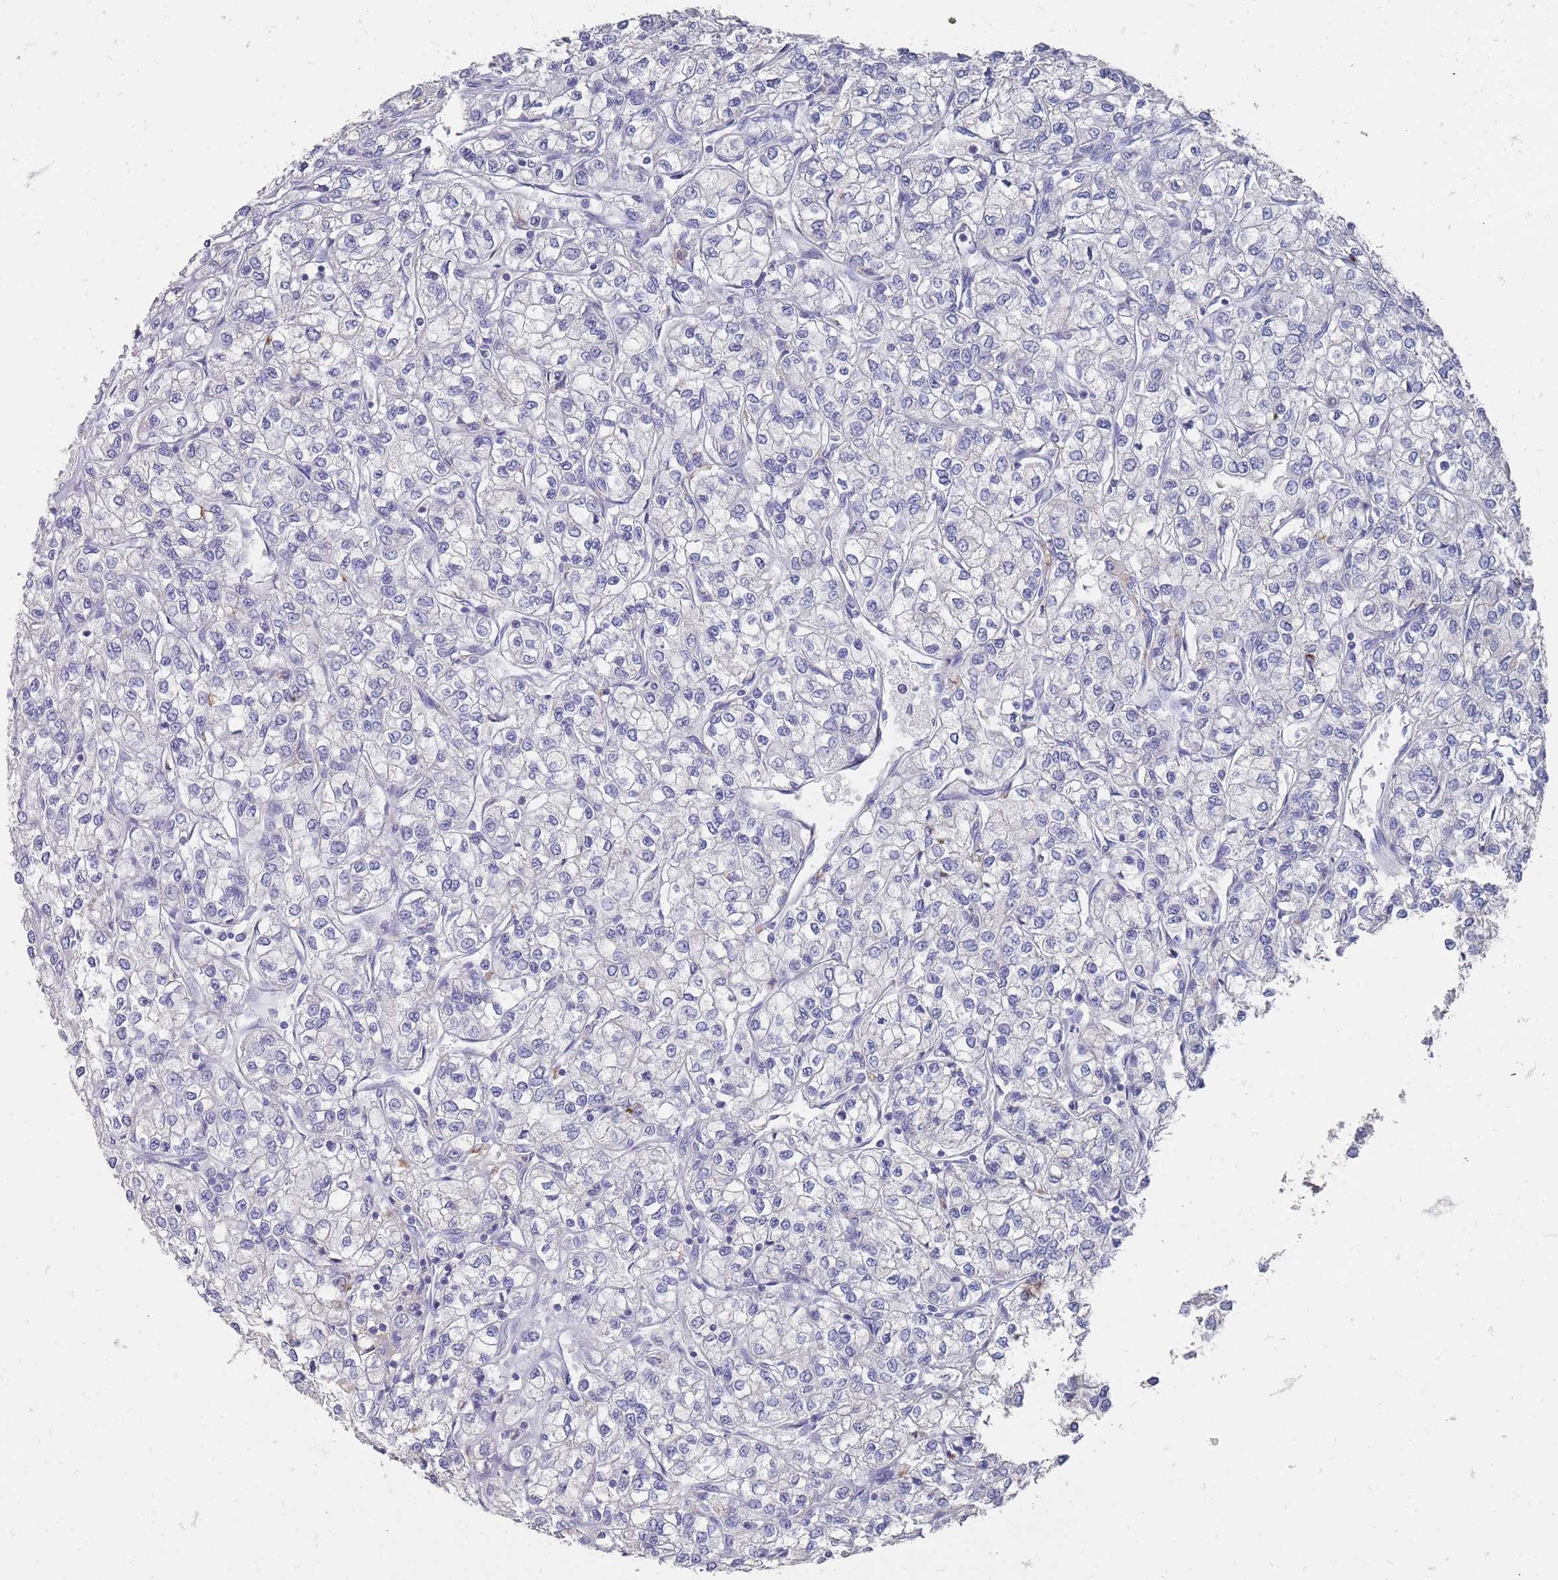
{"staining": {"intensity": "negative", "quantity": "none", "location": "none"}, "tissue": "renal cancer", "cell_type": "Tumor cells", "image_type": "cancer", "snomed": [{"axis": "morphology", "description": "Adenocarcinoma, NOS"}, {"axis": "topography", "description": "Kidney"}], "caption": "Immunohistochemical staining of renal adenocarcinoma displays no significant positivity in tumor cells.", "gene": "OTULINL", "patient": {"sex": "male", "age": 80}}